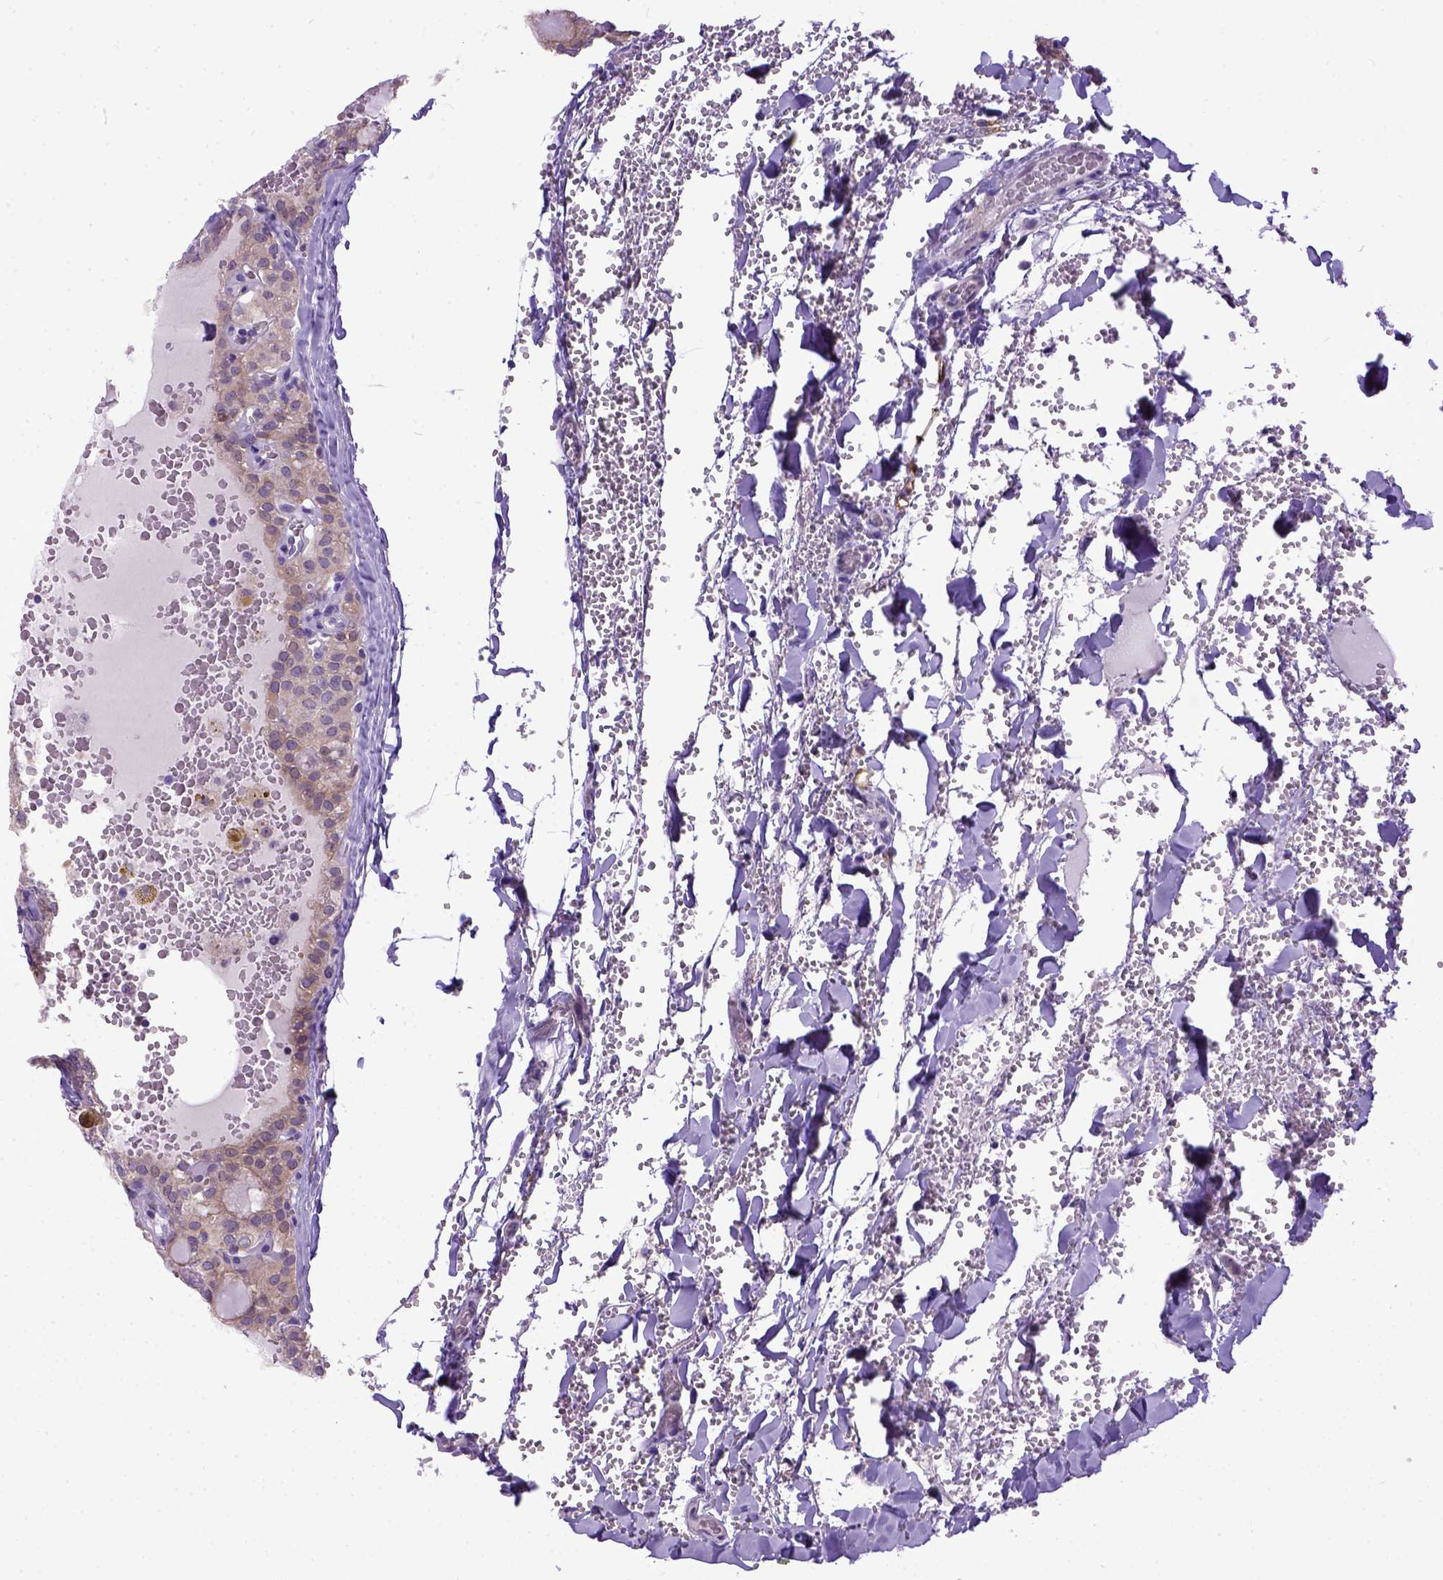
{"staining": {"intensity": "weak", "quantity": ">75%", "location": "cytoplasmic/membranous"}, "tissue": "thyroid cancer", "cell_type": "Tumor cells", "image_type": "cancer", "snomed": [{"axis": "morphology", "description": "Papillary adenocarcinoma, NOS"}, {"axis": "topography", "description": "Thyroid gland"}], "caption": "This photomicrograph exhibits thyroid cancer (papillary adenocarcinoma) stained with immunohistochemistry to label a protein in brown. The cytoplasmic/membranous of tumor cells show weak positivity for the protein. Nuclei are counter-stained blue.", "gene": "NEK5", "patient": {"sex": "male", "age": 20}}